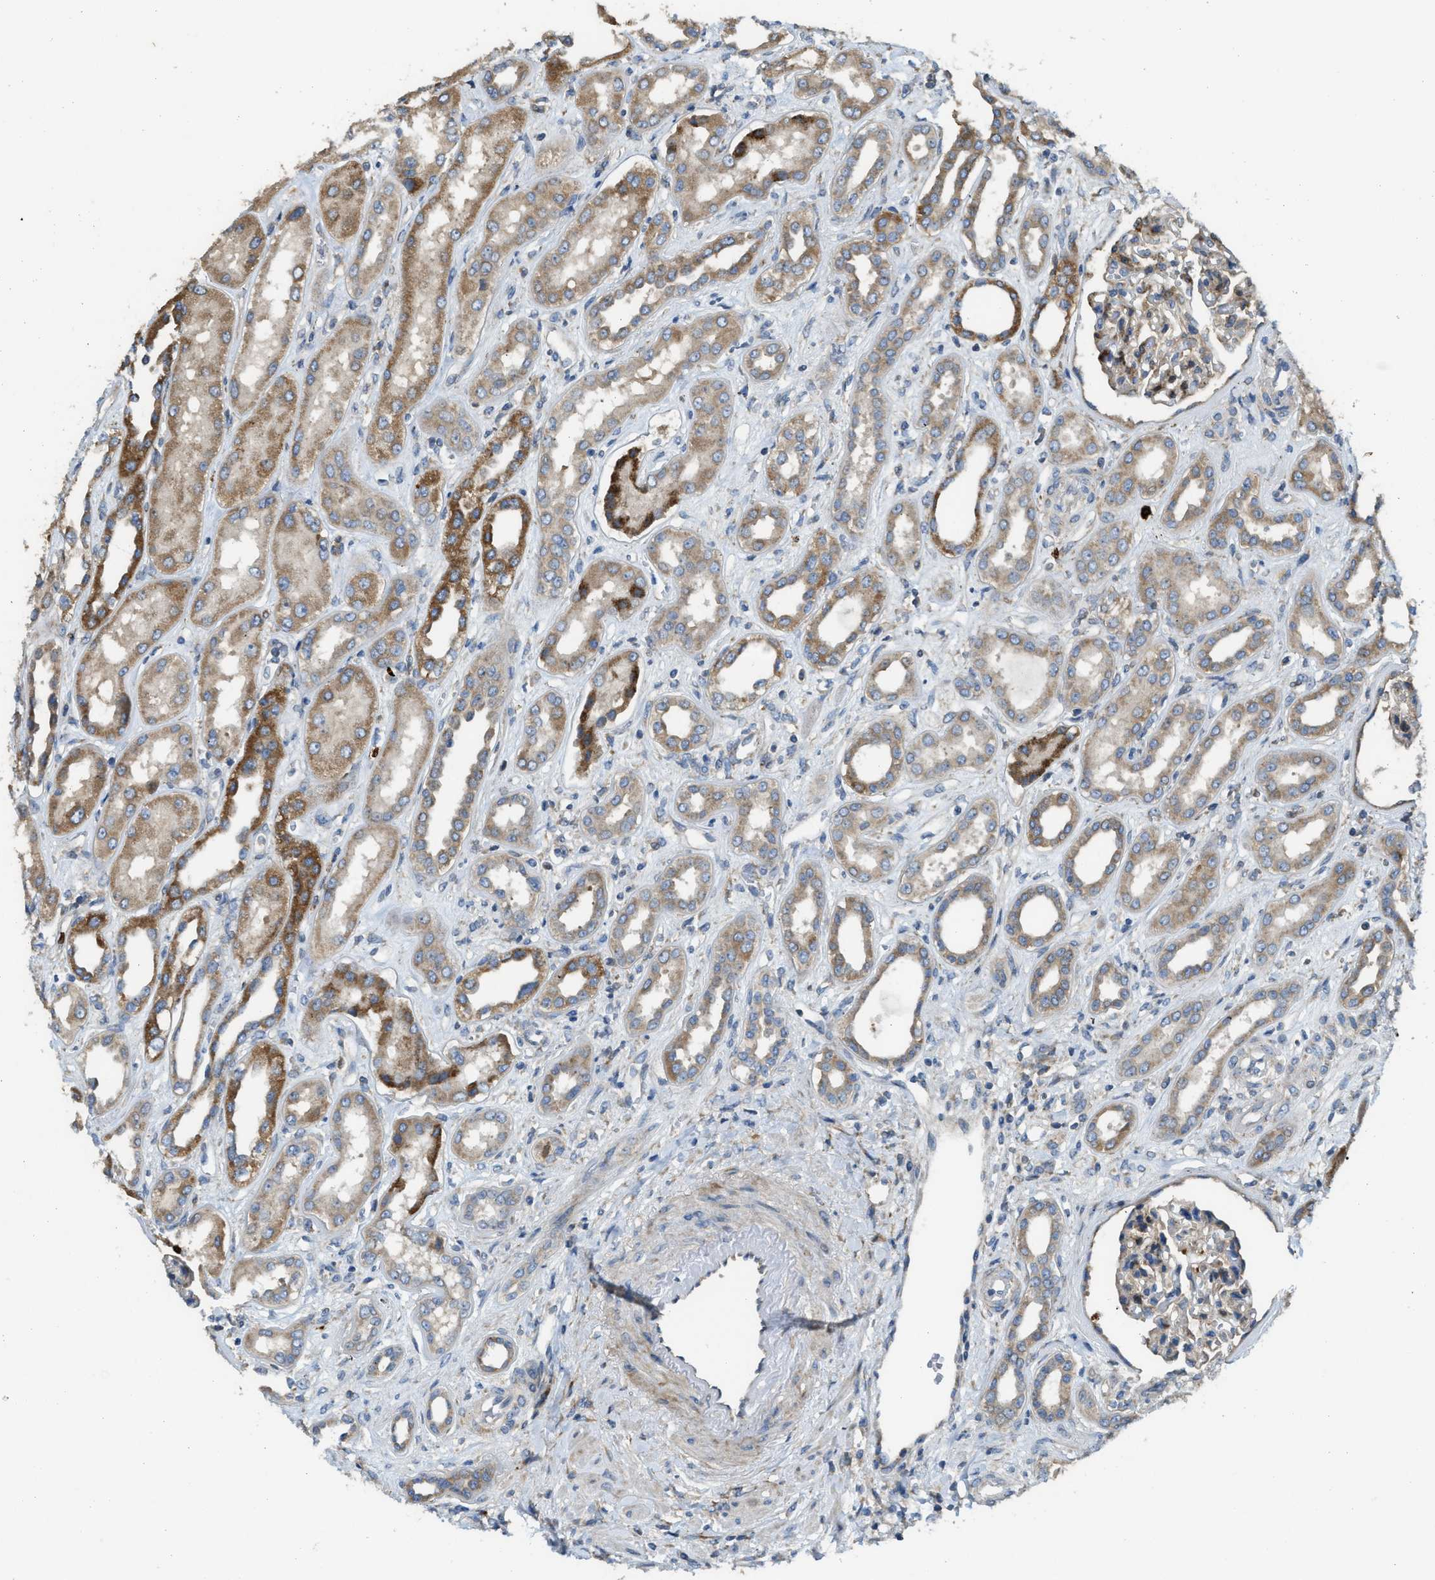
{"staining": {"intensity": "weak", "quantity": "<25%", "location": "cytoplasmic/membranous"}, "tissue": "kidney", "cell_type": "Cells in glomeruli", "image_type": "normal", "snomed": [{"axis": "morphology", "description": "Normal tissue, NOS"}, {"axis": "topography", "description": "Kidney"}], "caption": "Immunohistochemistry (IHC) image of normal human kidney stained for a protein (brown), which displays no staining in cells in glomeruli. (DAB (3,3'-diaminobenzidine) immunohistochemistry, high magnification).", "gene": "TMEM68", "patient": {"sex": "male", "age": 59}}